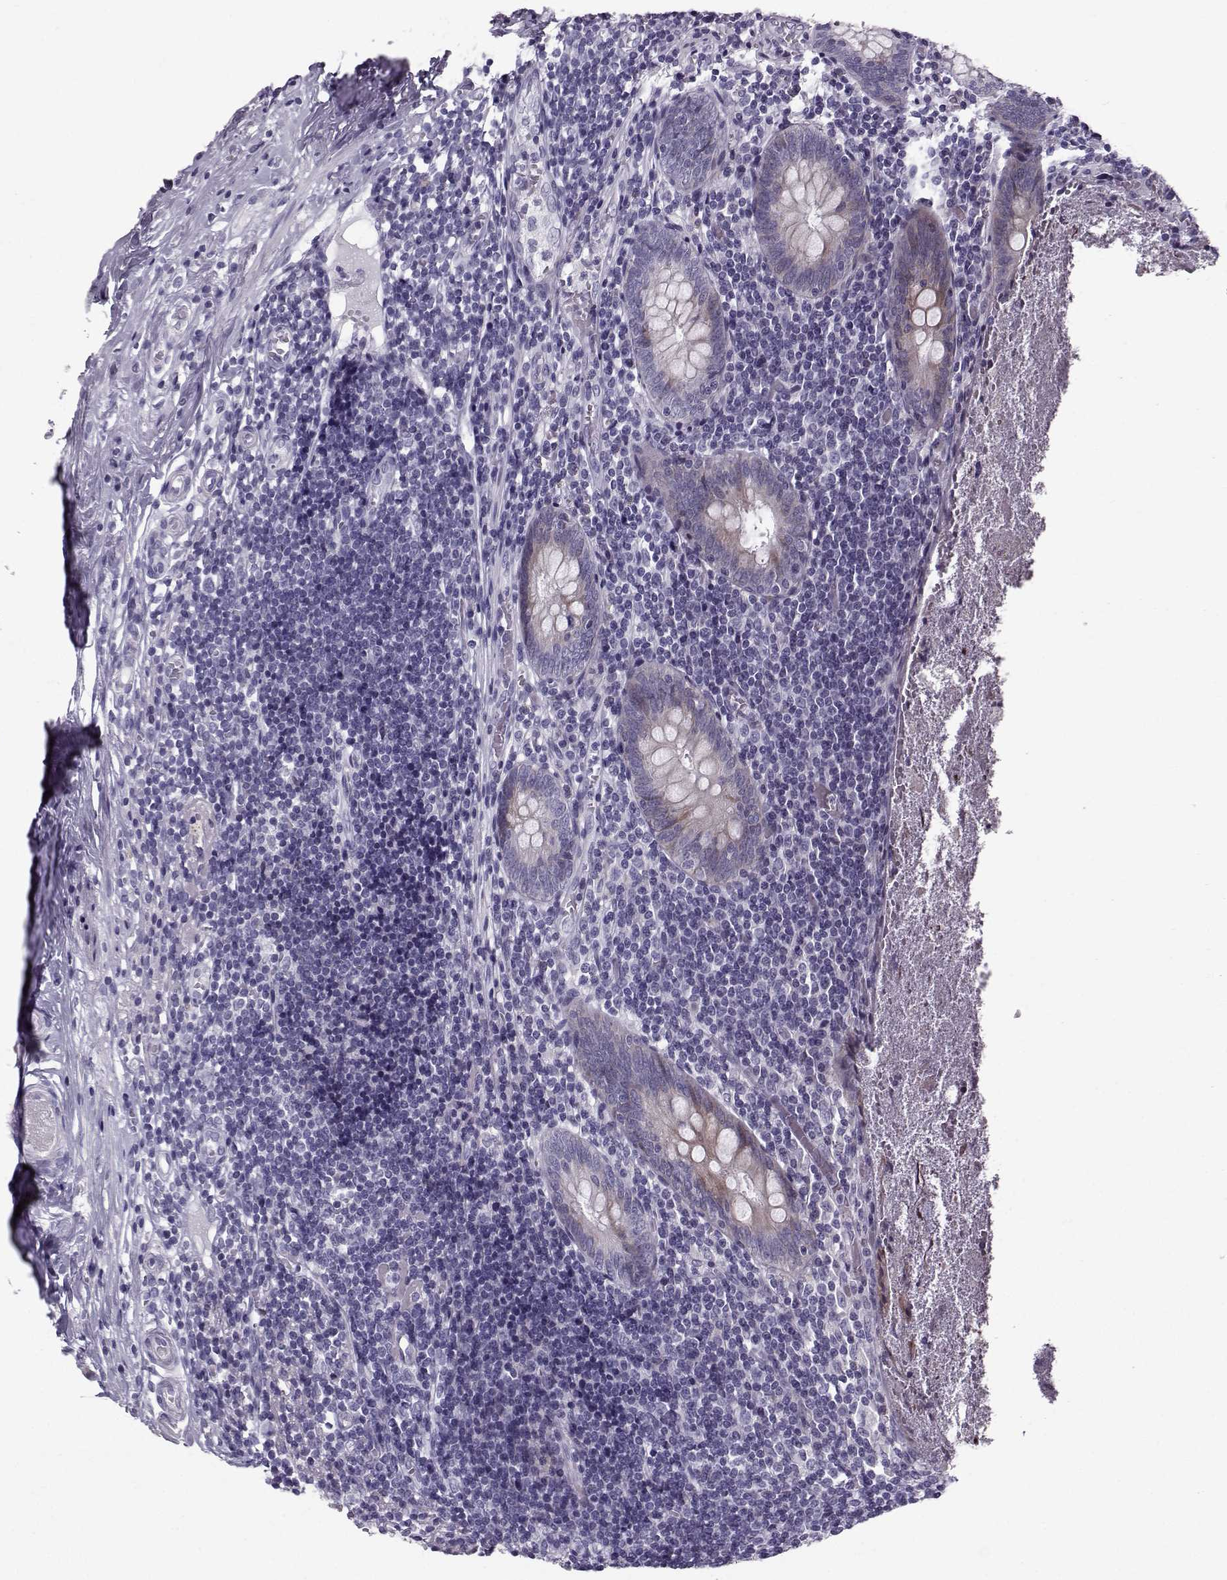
{"staining": {"intensity": "moderate", "quantity": "25%-75%", "location": "cytoplasmic/membranous"}, "tissue": "appendix", "cell_type": "Glandular cells", "image_type": "normal", "snomed": [{"axis": "morphology", "description": "Normal tissue, NOS"}, {"axis": "topography", "description": "Appendix"}], "caption": "Immunohistochemical staining of normal human appendix demonstrates medium levels of moderate cytoplasmic/membranous positivity in about 25%-75% of glandular cells. Using DAB (3,3'-diaminobenzidine) (brown) and hematoxylin (blue) stains, captured at high magnification using brightfield microscopy.", "gene": "DMRT3", "patient": {"sex": "female", "age": 23}}